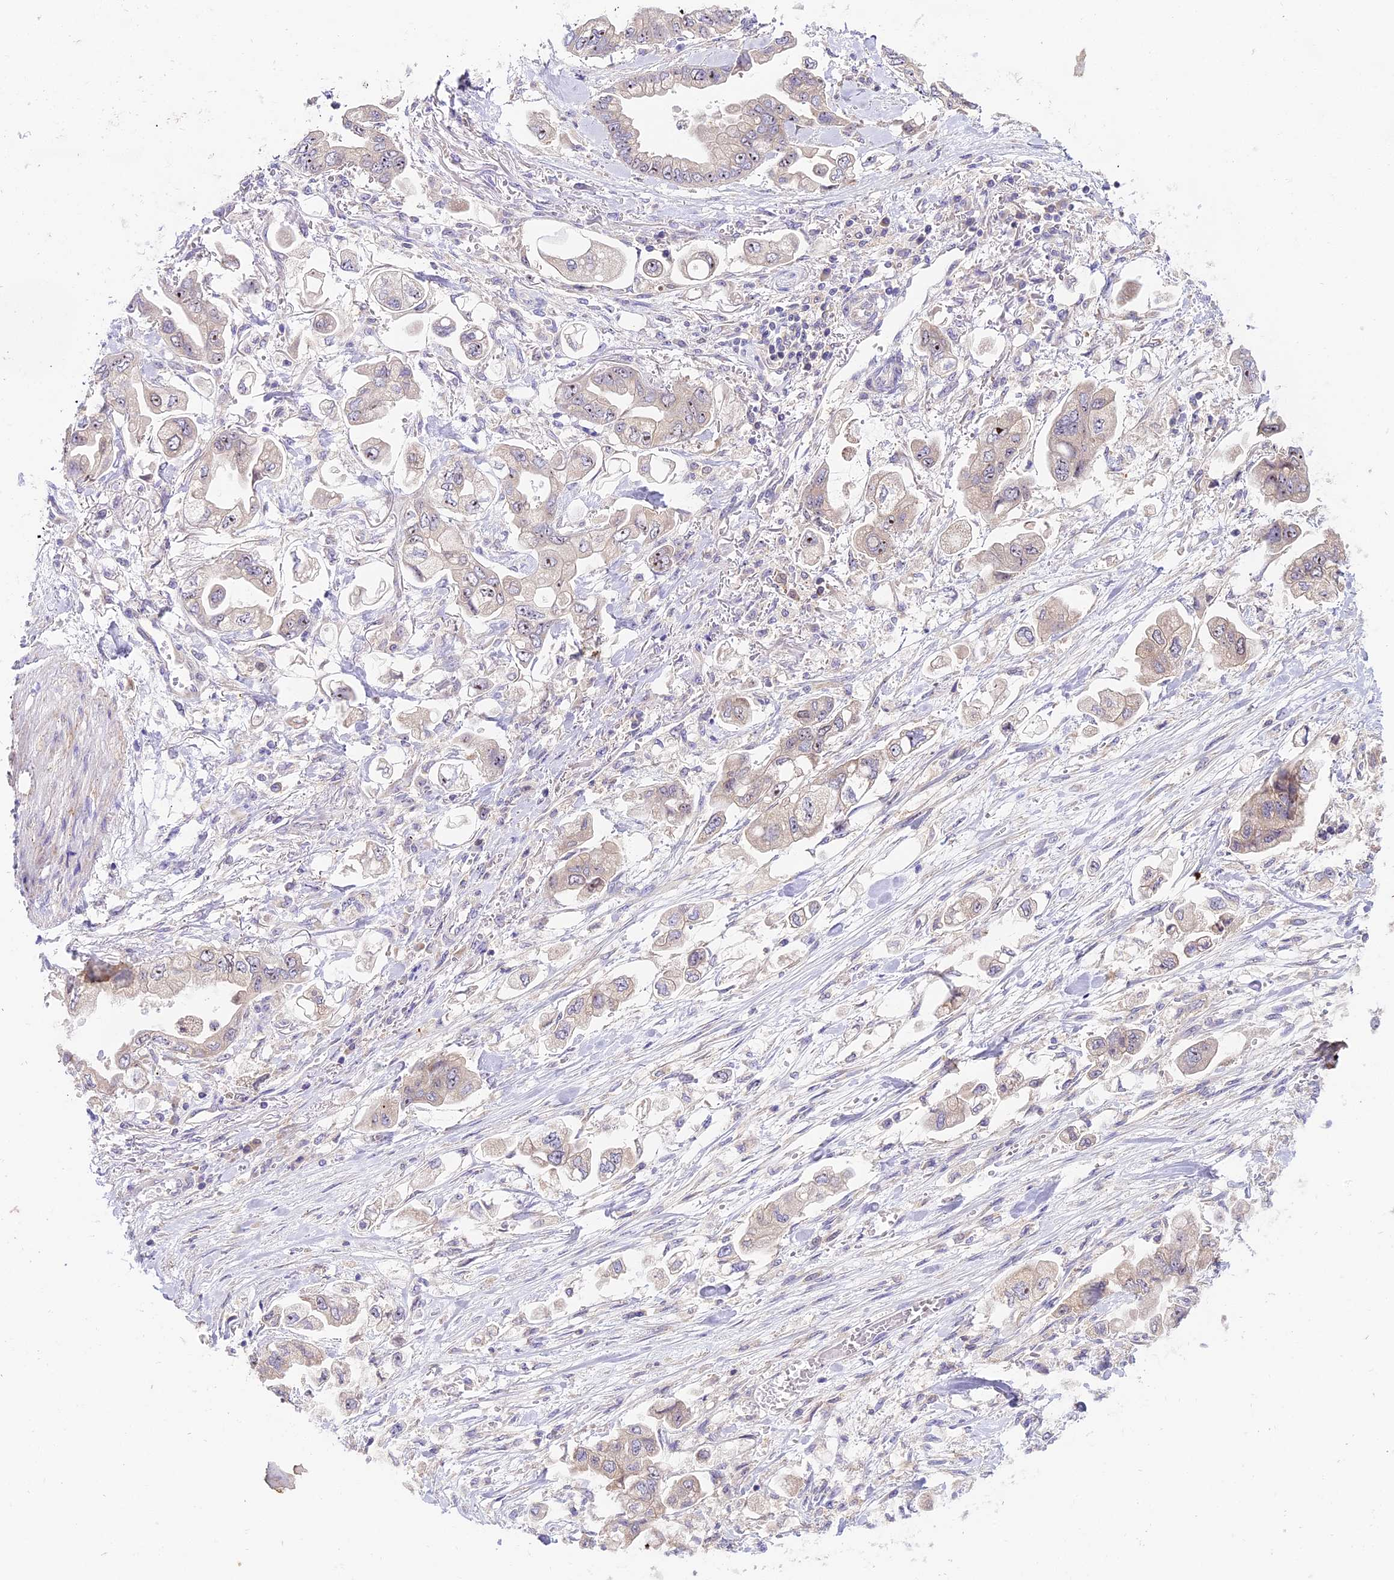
{"staining": {"intensity": "weak", "quantity": "25%-75%", "location": "nuclear"}, "tissue": "stomach cancer", "cell_type": "Tumor cells", "image_type": "cancer", "snomed": [{"axis": "morphology", "description": "Adenocarcinoma, NOS"}, {"axis": "topography", "description": "Stomach"}], "caption": "Approximately 25%-75% of tumor cells in human stomach cancer (adenocarcinoma) display weak nuclear protein staining as visualized by brown immunohistochemical staining.", "gene": "RAD51", "patient": {"sex": "male", "age": 62}}